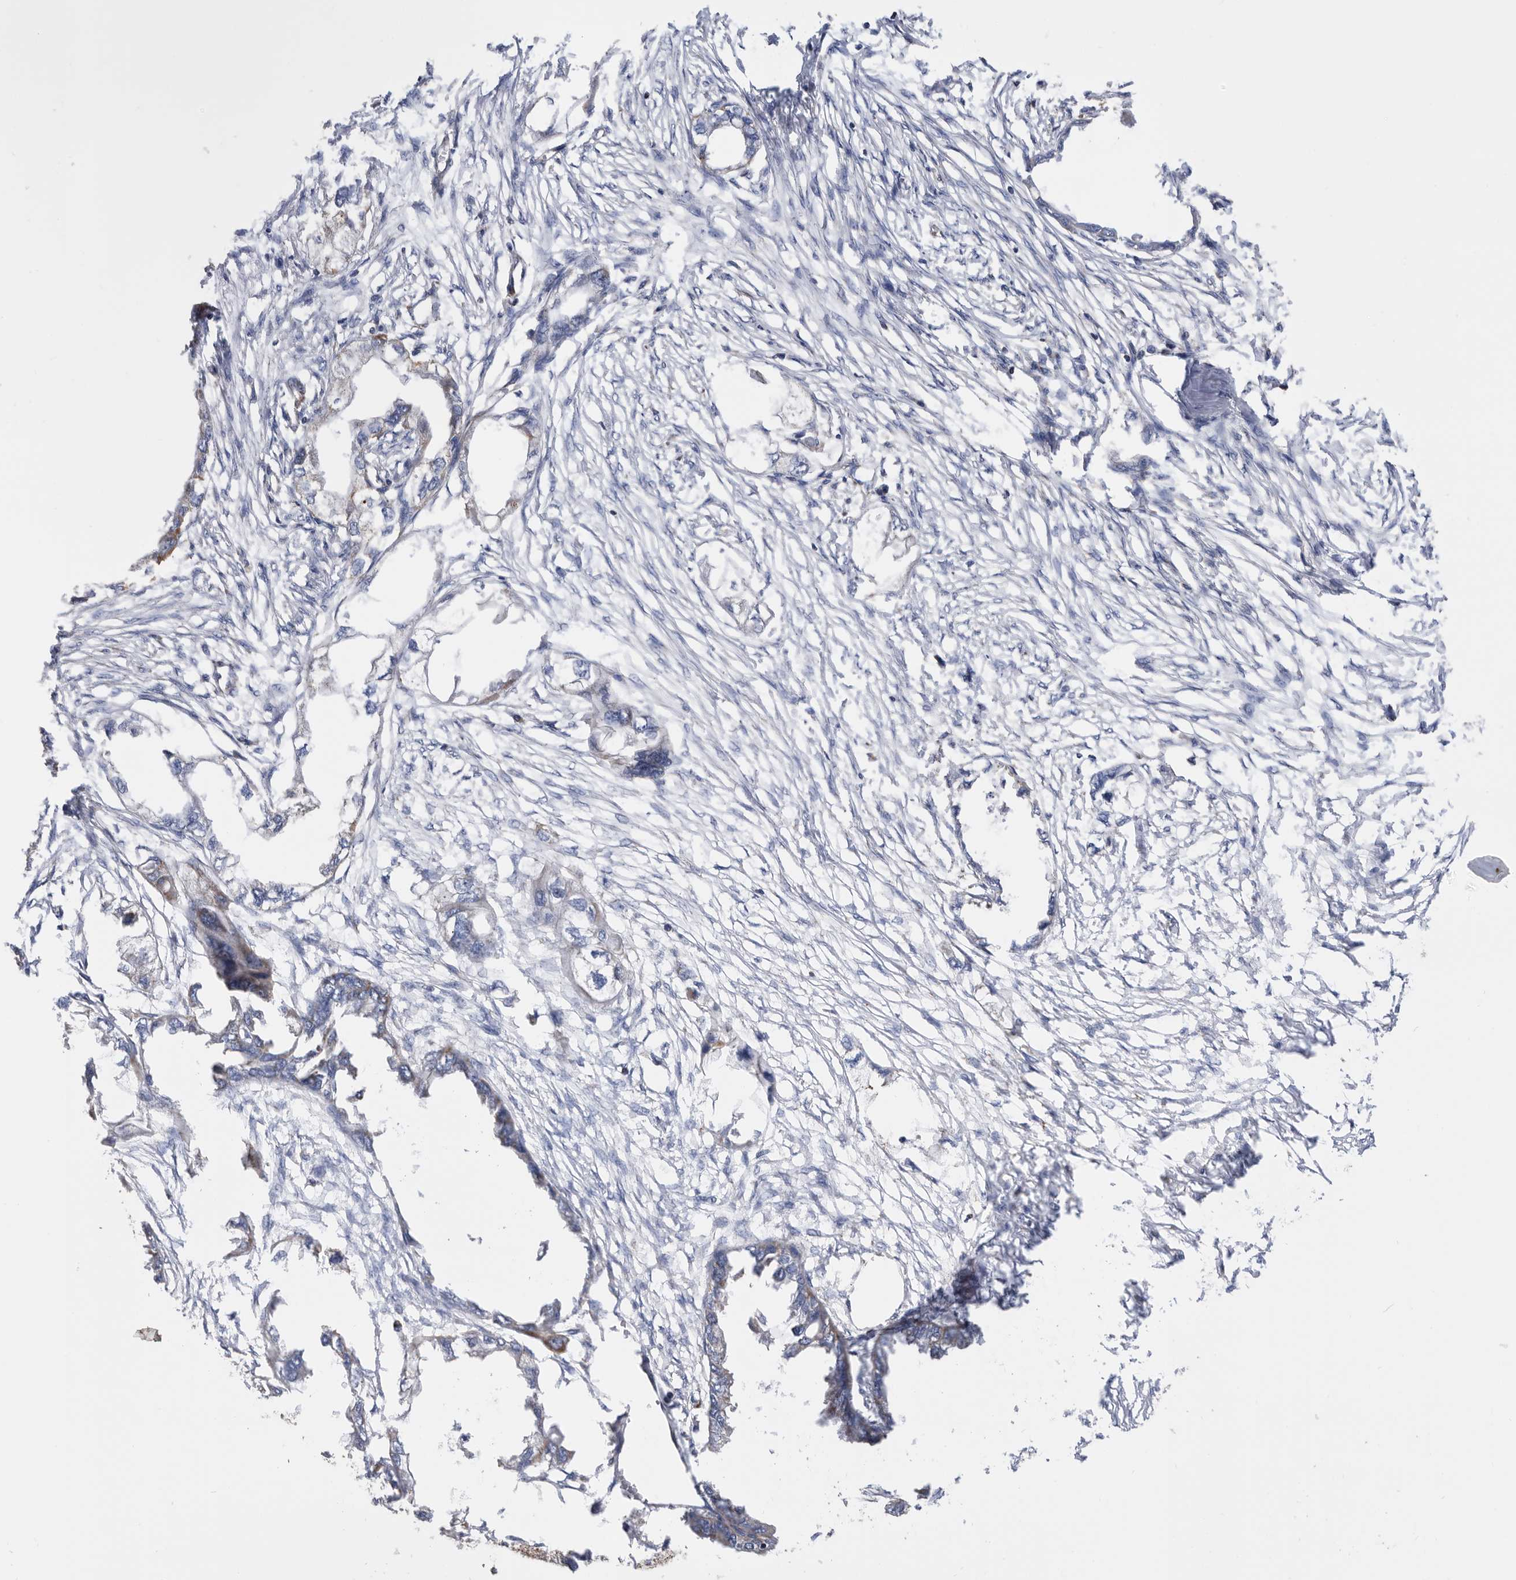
{"staining": {"intensity": "negative", "quantity": "none", "location": "none"}, "tissue": "endometrial cancer", "cell_type": "Tumor cells", "image_type": "cancer", "snomed": [{"axis": "morphology", "description": "Adenocarcinoma, NOS"}, {"axis": "morphology", "description": "Adenocarcinoma, metastatic, NOS"}, {"axis": "topography", "description": "Adipose tissue"}, {"axis": "topography", "description": "Endometrium"}], "caption": "DAB immunohistochemical staining of human endometrial cancer (adenocarcinoma) displays no significant staining in tumor cells.", "gene": "WFDC1", "patient": {"sex": "female", "age": 67}}